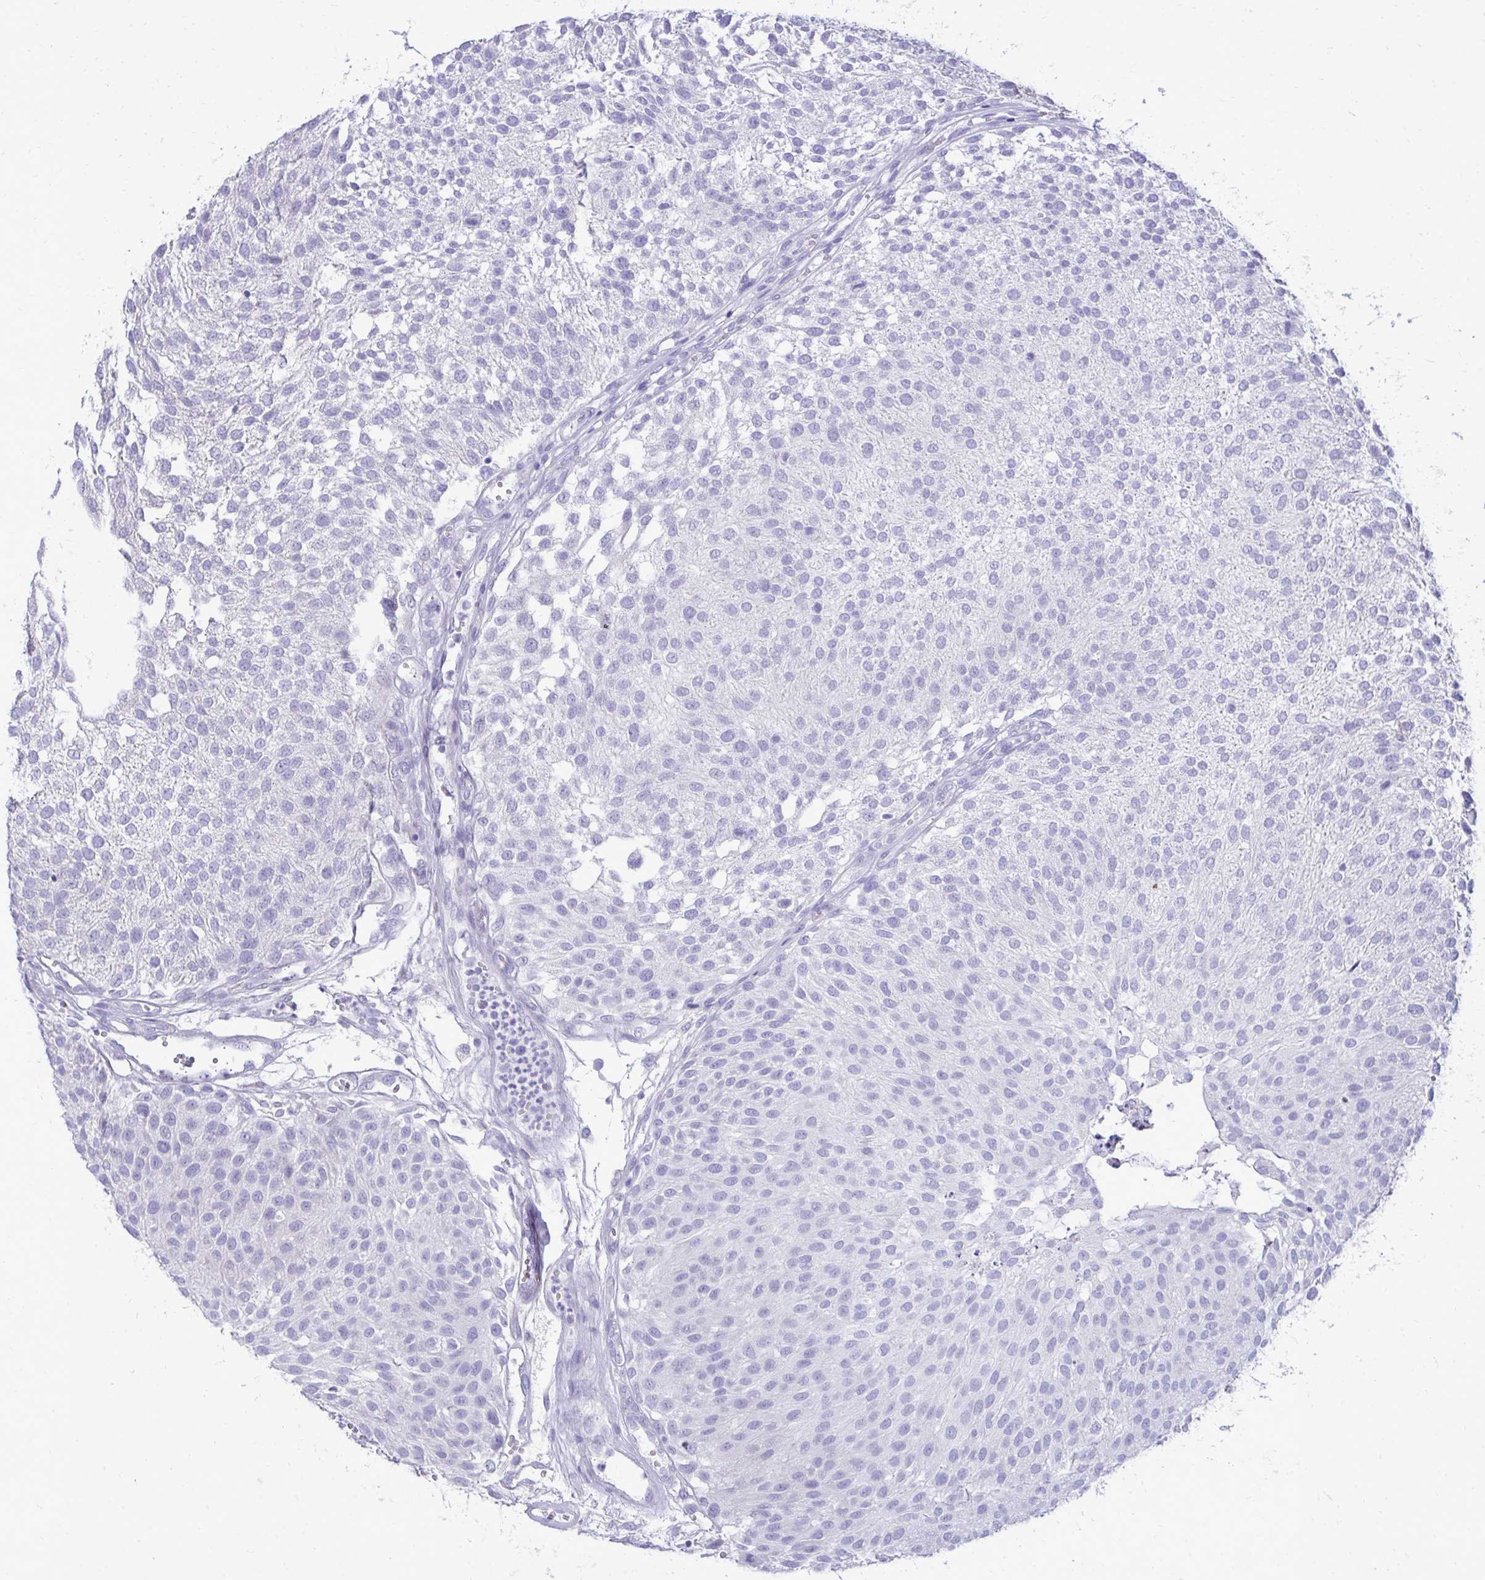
{"staining": {"intensity": "negative", "quantity": "none", "location": "none"}, "tissue": "urothelial cancer", "cell_type": "Tumor cells", "image_type": "cancer", "snomed": [{"axis": "morphology", "description": "Urothelial carcinoma, NOS"}, {"axis": "topography", "description": "Urinary bladder"}], "caption": "This is an IHC image of urothelial cancer. There is no staining in tumor cells.", "gene": "ANKDD1B", "patient": {"sex": "male", "age": 84}}